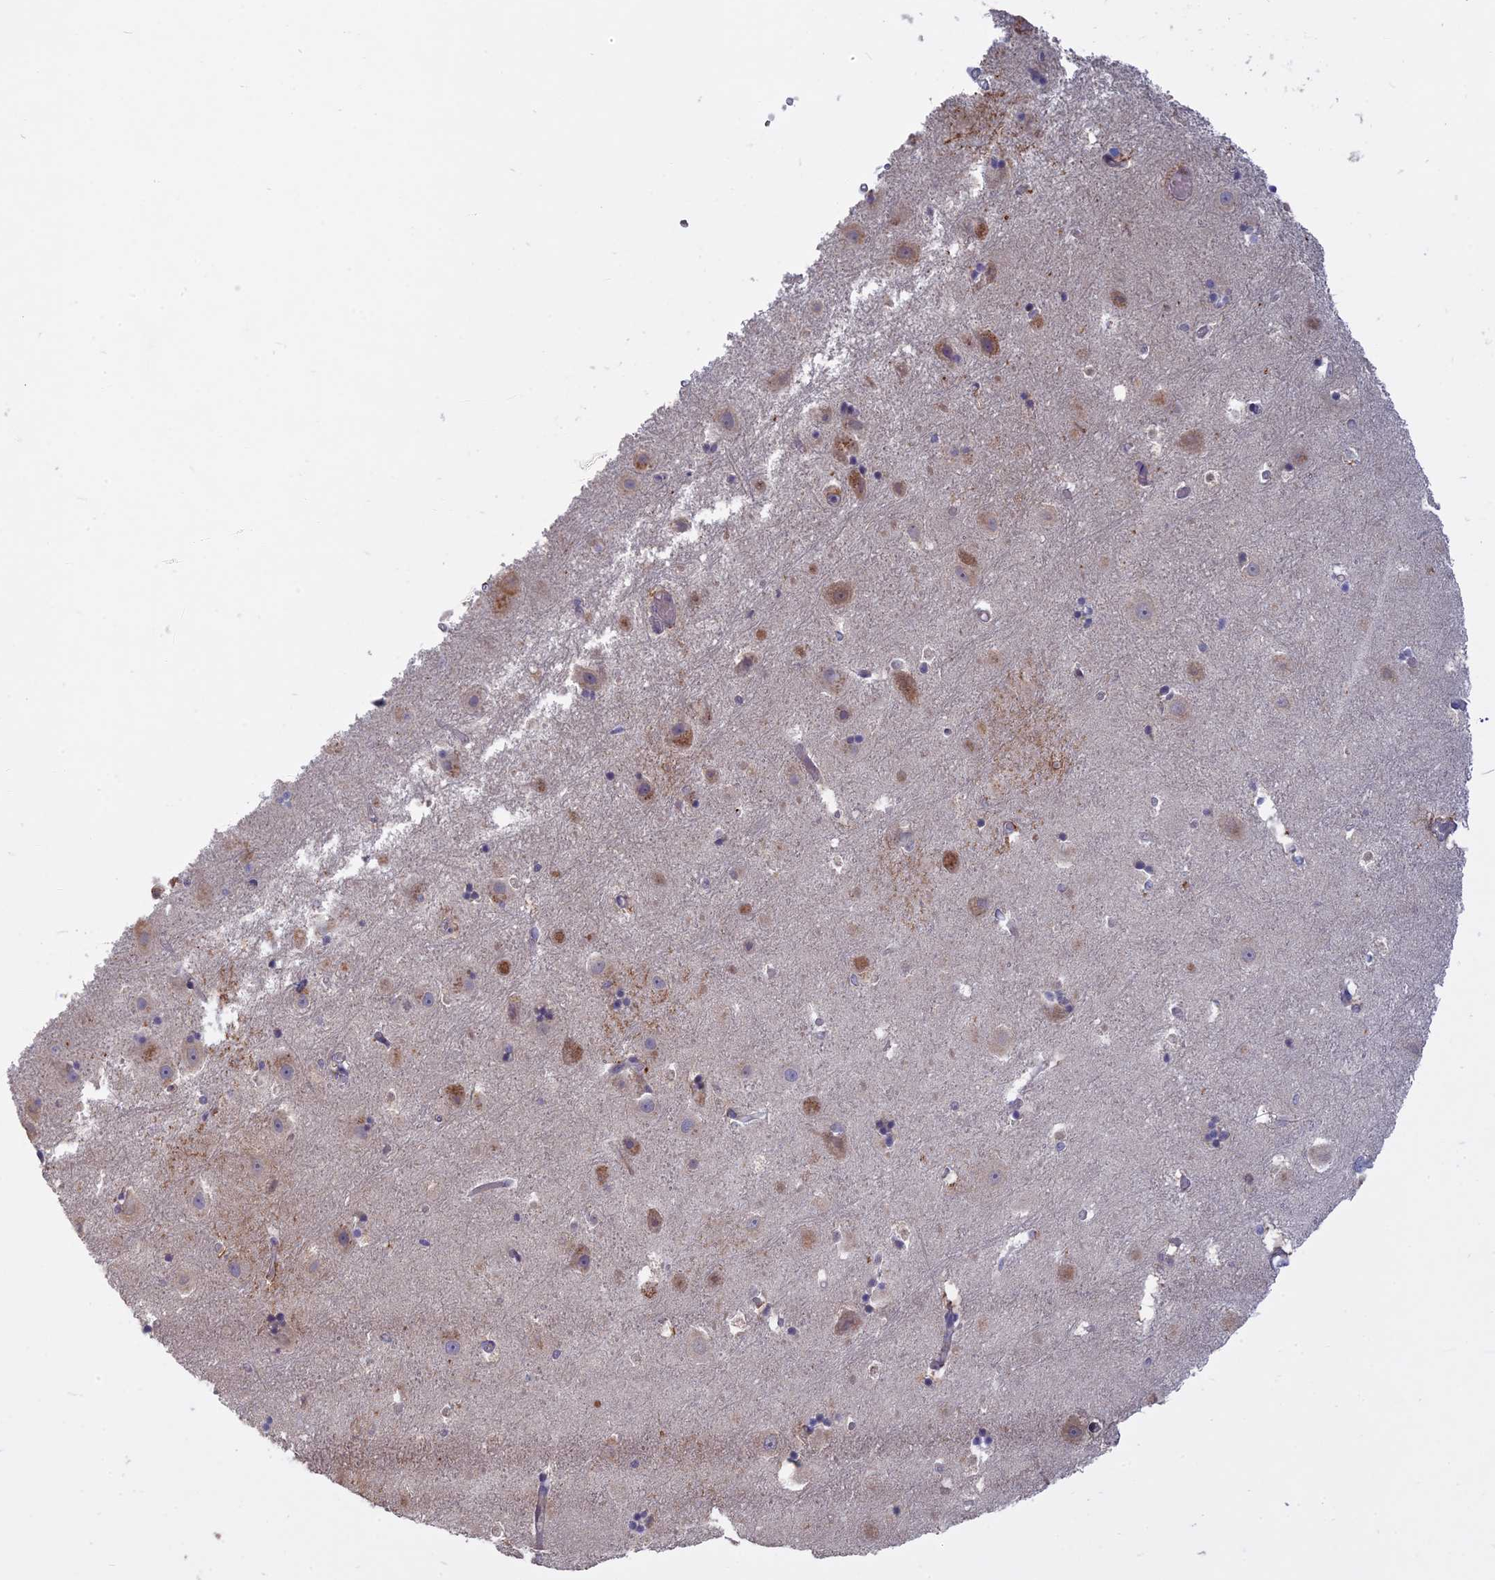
{"staining": {"intensity": "weak", "quantity": "<25%", "location": "cytoplasmic/membranous"}, "tissue": "hippocampus", "cell_type": "Glial cells", "image_type": "normal", "snomed": [{"axis": "morphology", "description": "Normal tissue, NOS"}, {"axis": "topography", "description": "Hippocampus"}], "caption": "DAB (3,3'-diaminobenzidine) immunohistochemical staining of unremarkable hippocampus demonstrates no significant staining in glial cells. The staining is performed using DAB brown chromogen with nuclei counter-stained in using hematoxylin.", "gene": "TMEM208", "patient": {"sex": "female", "age": 52}}